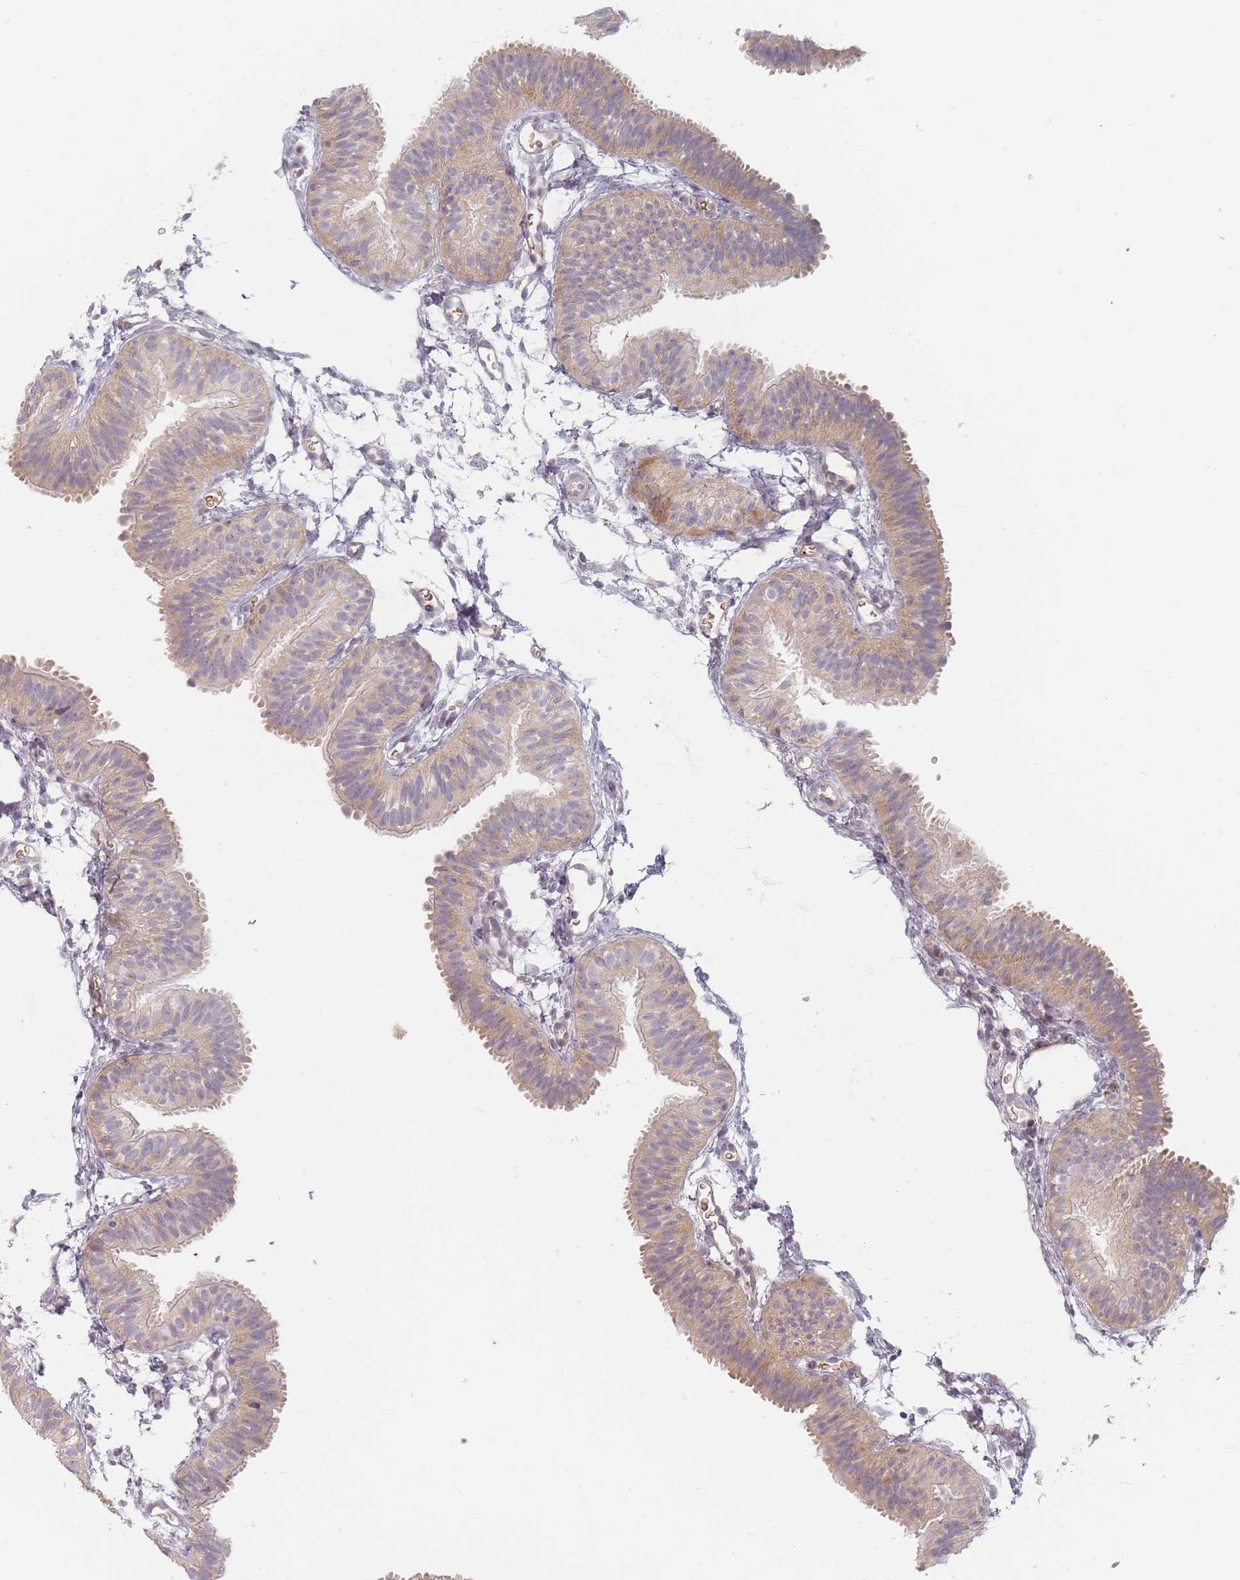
{"staining": {"intensity": "moderate", "quantity": "25%-75%", "location": "cytoplasmic/membranous"}, "tissue": "fallopian tube", "cell_type": "Glandular cells", "image_type": "normal", "snomed": [{"axis": "morphology", "description": "Normal tissue, NOS"}, {"axis": "topography", "description": "Fallopian tube"}], "caption": "A medium amount of moderate cytoplasmic/membranous expression is seen in about 25%-75% of glandular cells in normal fallopian tube.", "gene": "ZKSCAN7", "patient": {"sex": "female", "age": 35}}